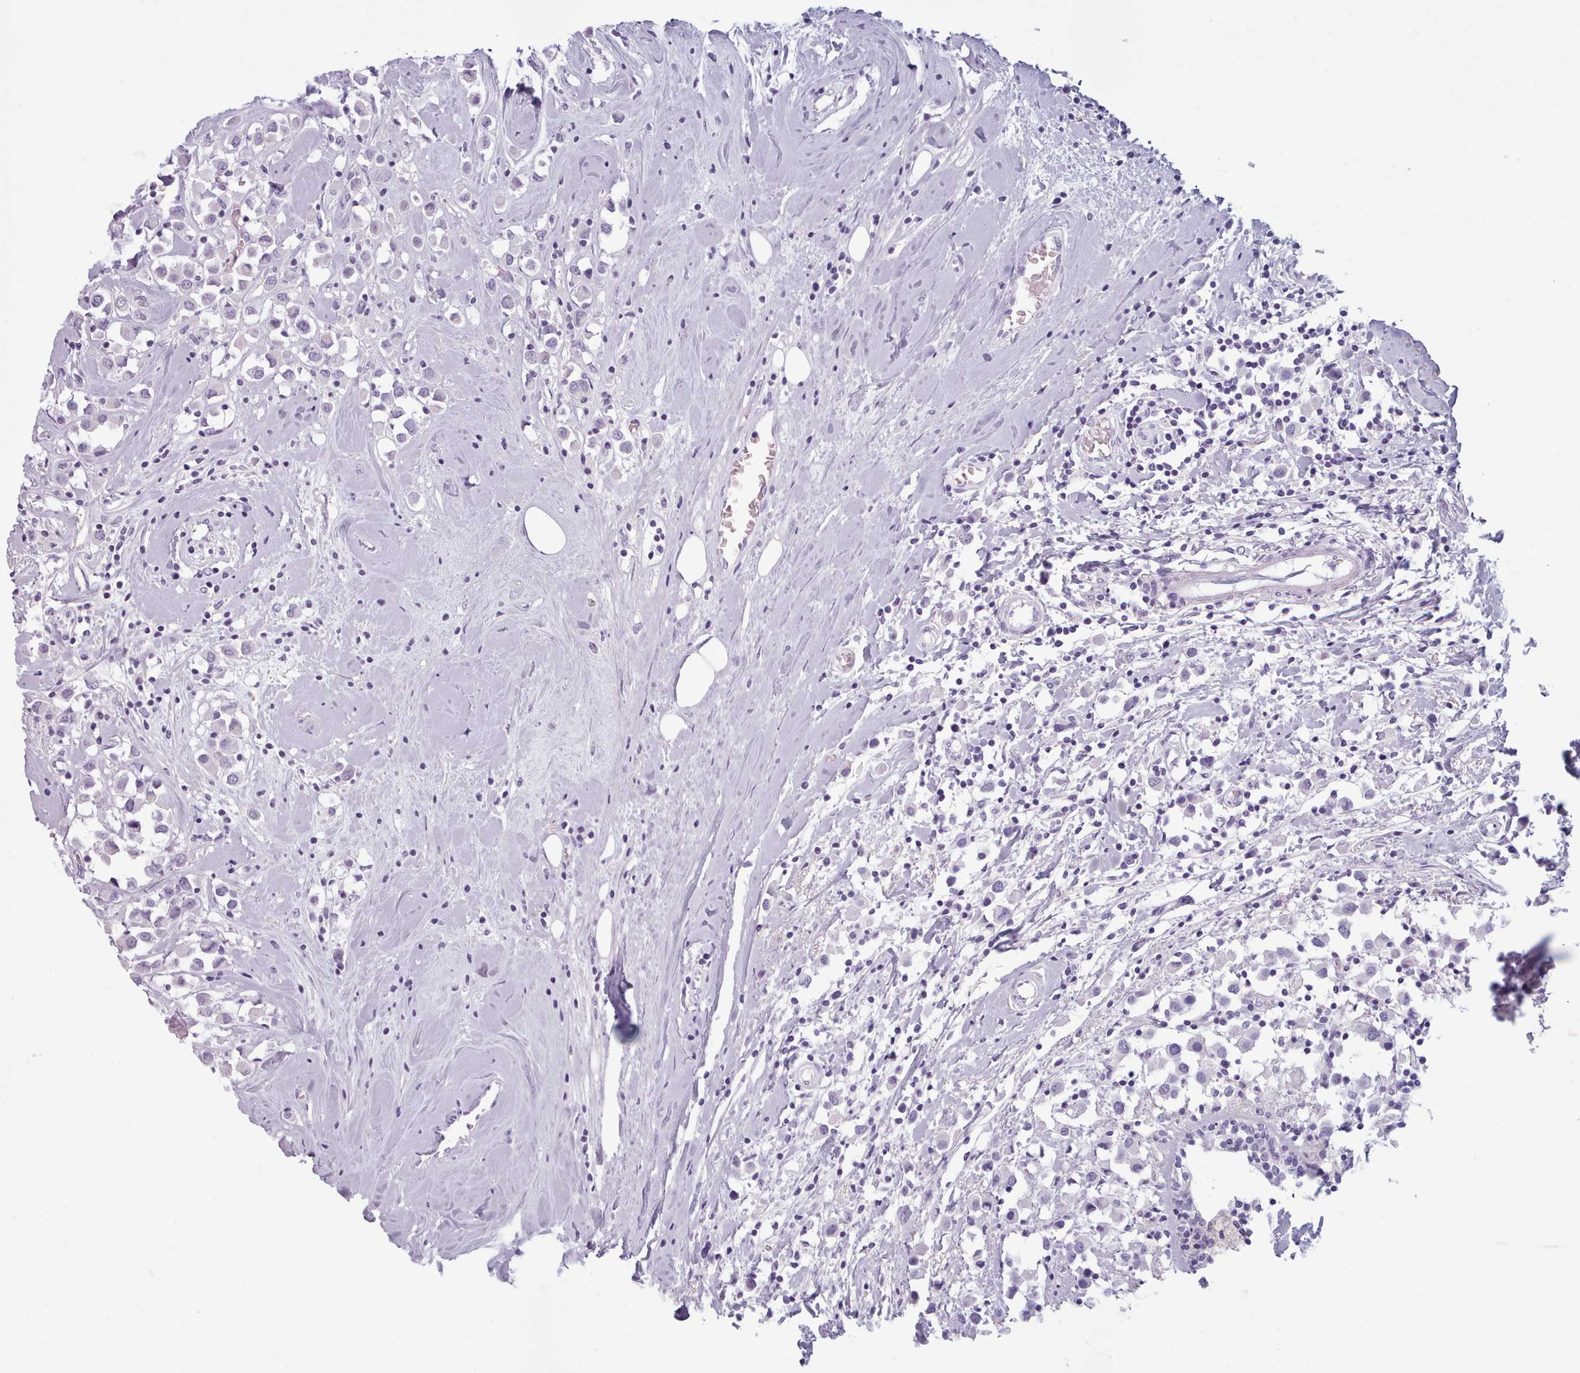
{"staining": {"intensity": "negative", "quantity": "none", "location": "none"}, "tissue": "breast cancer", "cell_type": "Tumor cells", "image_type": "cancer", "snomed": [{"axis": "morphology", "description": "Duct carcinoma"}, {"axis": "topography", "description": "Breast"}], "caption": "There is no significant staining in tumor cells of breast cancer.", "gene": "ZNF43", "patient": {"sex": "female", "age": 61}}